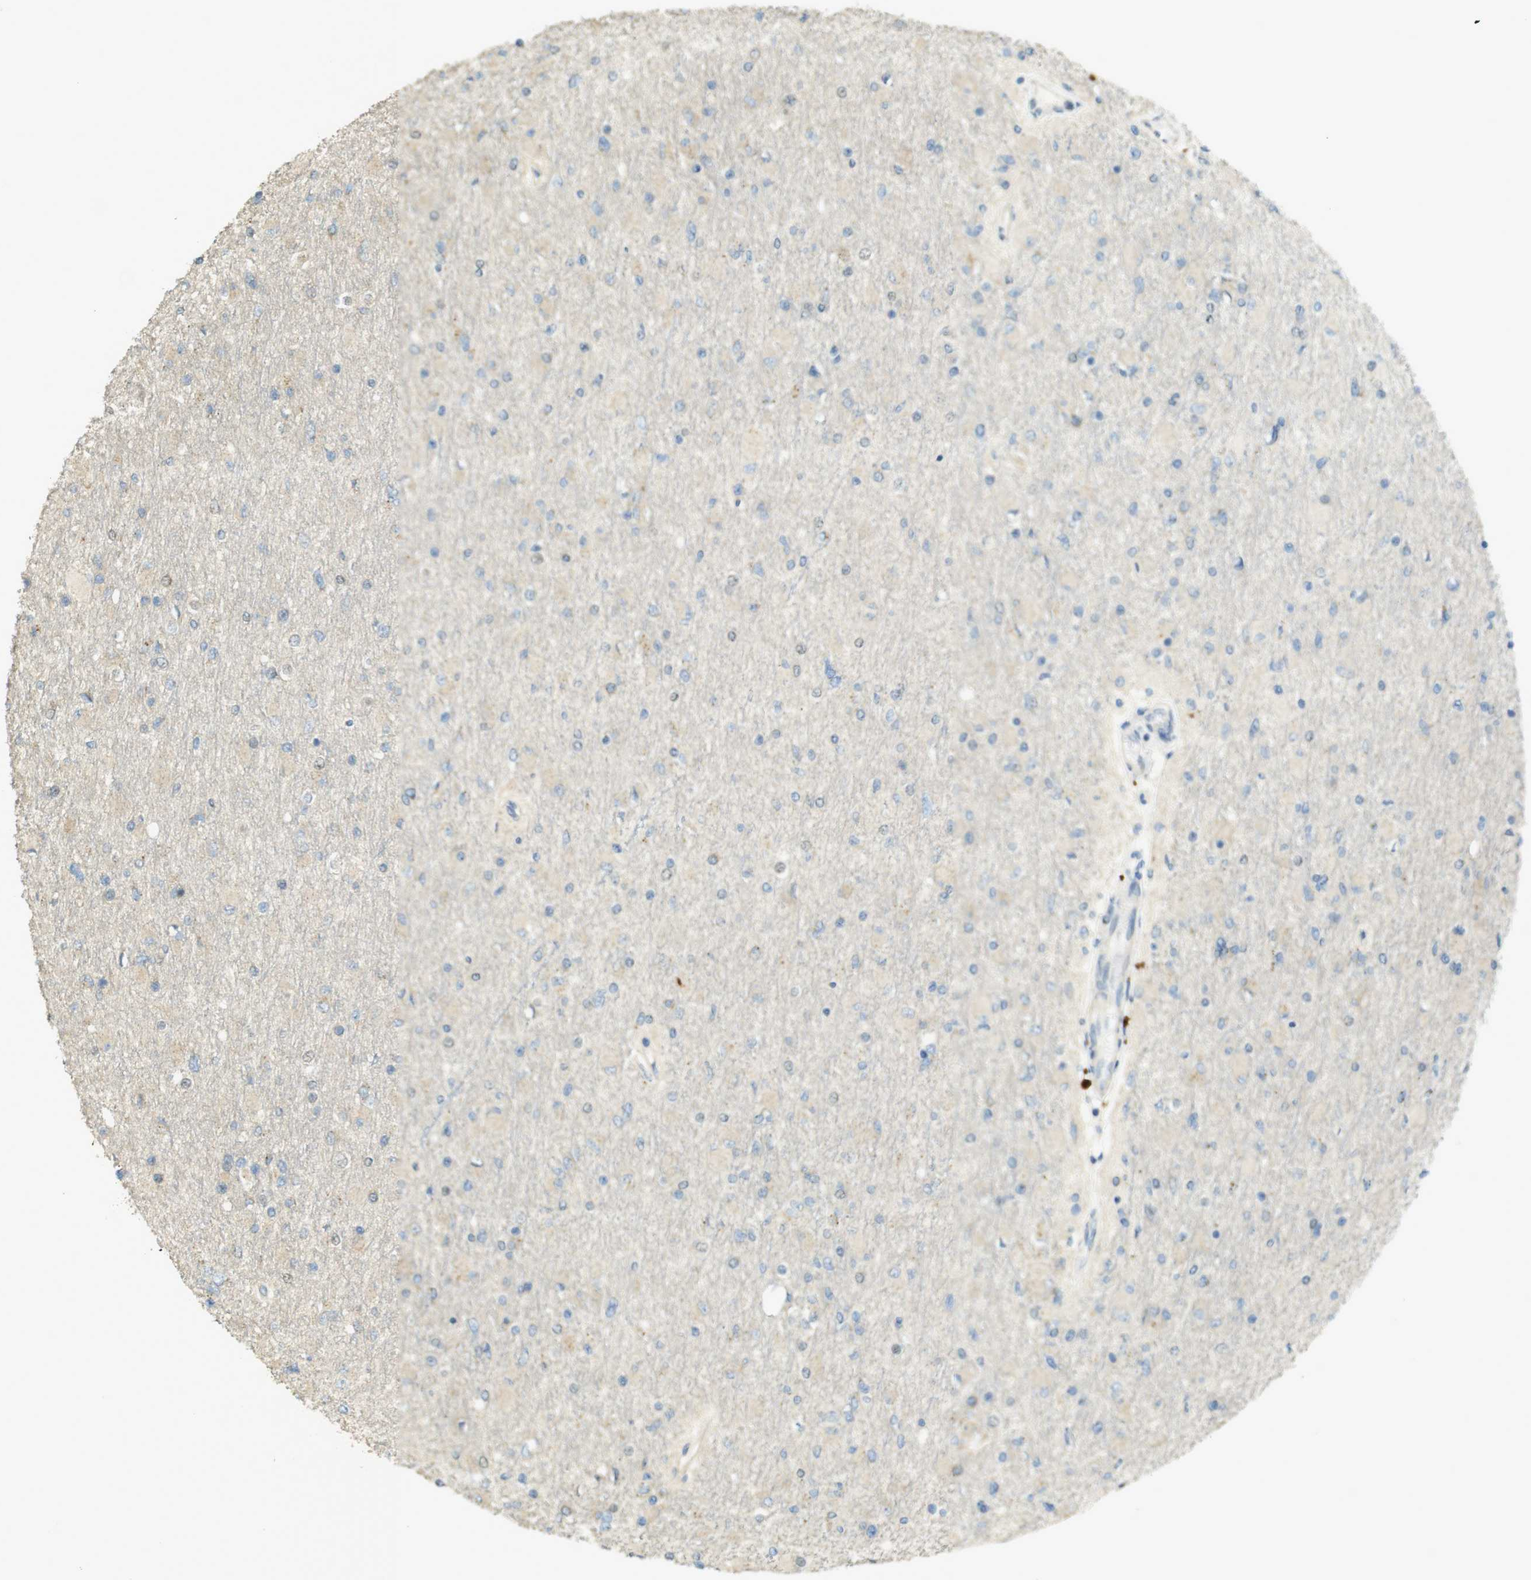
{"staining": {"intensity": "weak", "quantity": "<25%", "location": "cytoplasmic/membranous"}, "tissue": "glioma", "cell_type": "Tumor cells", "image_type": "cancer", "snomed": [{"axis": "morphology", "description": "Glioma, malignant, High grade"}, {"axis": "topography", "description": "Cerebral cortex"}], "caption": "Micrograph shows no protein staining in tumor cells of malignant high-grade glioma tissue.", "gene": "ZDHHC20", "patient": {"sex": "female", "age": 36}}